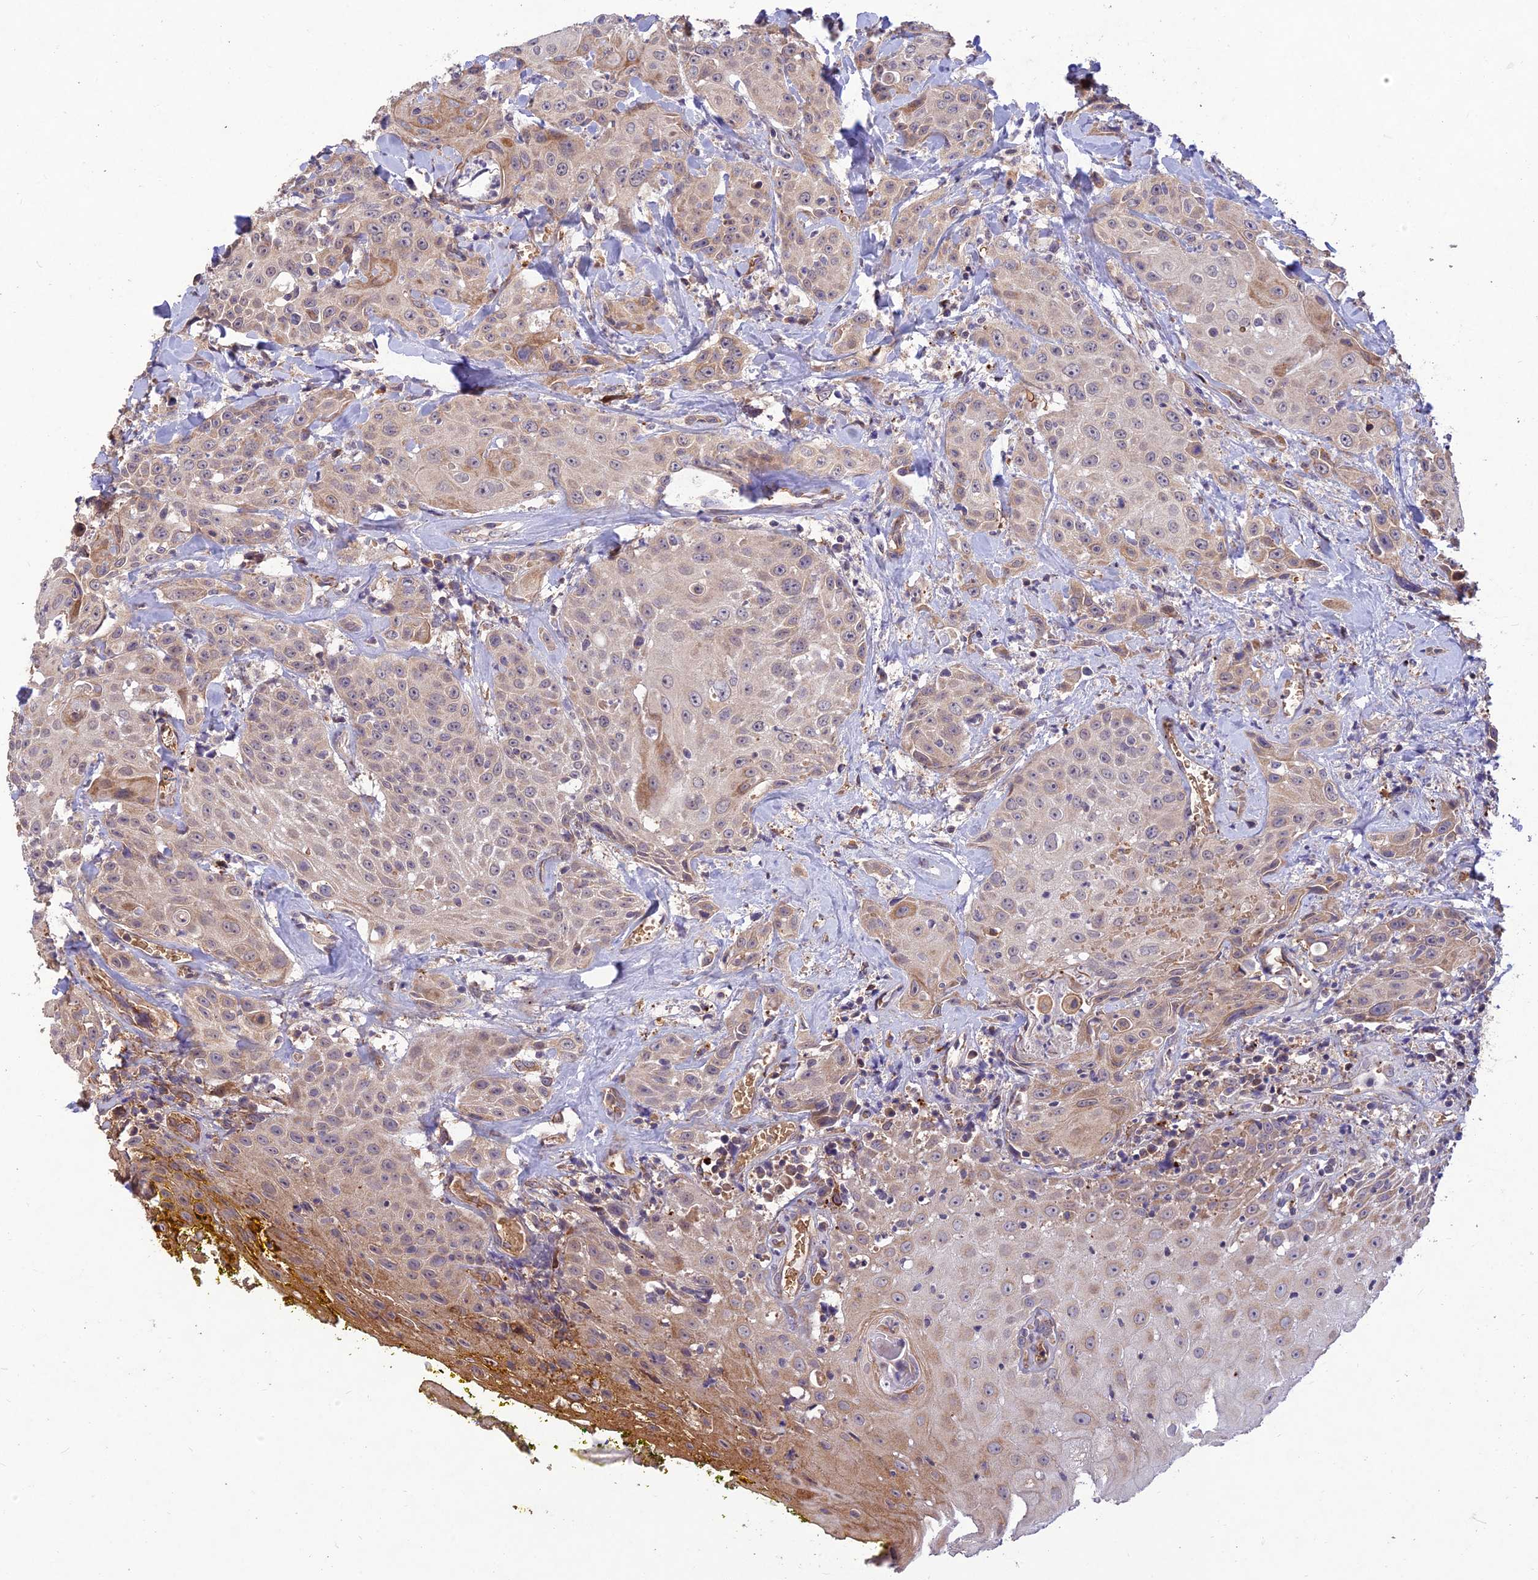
{"staining": {"intensity": "moderate", "quantity": "<25%", "location": "cytoplasmic/membranous"}, "tissue": "head and neck cancer", "cell_type": "Tumor cells", "image_type": "cancer", "snomed": [{"axis": "morphology", "description": "Squamous cell carcinoma, NOS"}, {"axis": "topography", "description": "Oral tissue"}, {"axis": "topography", "description": "Head-Neck"}], "caption": "Head and neck cancer tissue displays moderate cytoplasmic/membranous expression in about <25% of tumor cells", "gene": "PPP1R11", "patient": {"sex": "female", "age": 82}}